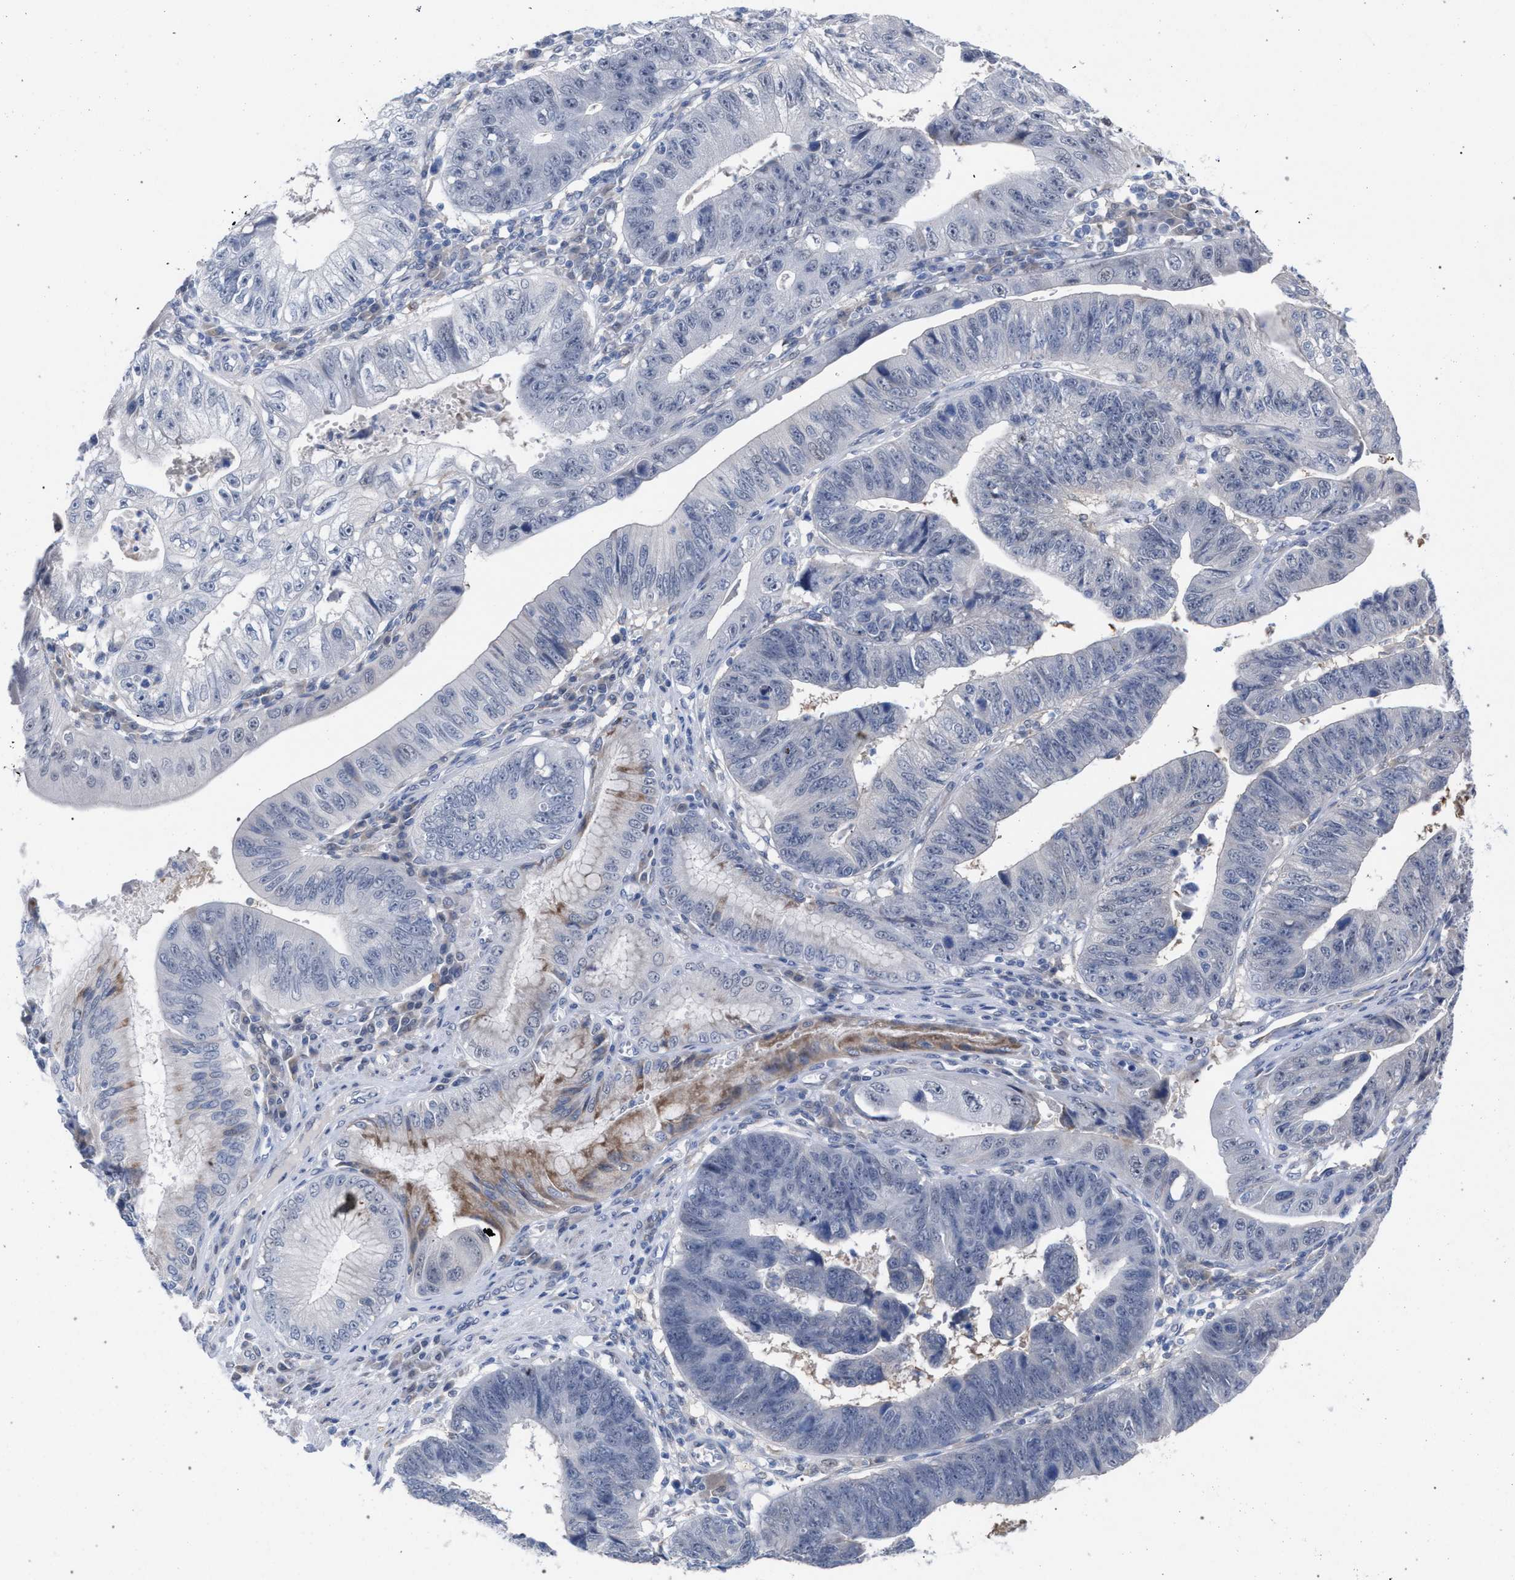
{"staining": {"intensity": "moderate", "quantity": "<25%", "location": "cytoplasmic/membranous"}, "tissue": "stomach cancer", "cell_type": "Tumor cells", "image_type": "cancer", "snomed": [{"axis": "morphology", "description": "Adenocarcinoma, NOS"}, {"axis": "topography", "description": "Stomach"}], "caption": "Adenocarcinoma (stomach) stained with DAB IHC reveals low levels of moderate cytoplasmic/membranous staining in about <25% of tumor cells. (DAB = brown stain, brightfield microscopy at high magnification).", "gene": "FHOD3", "patient": {"sex": "male", "age": 59}}